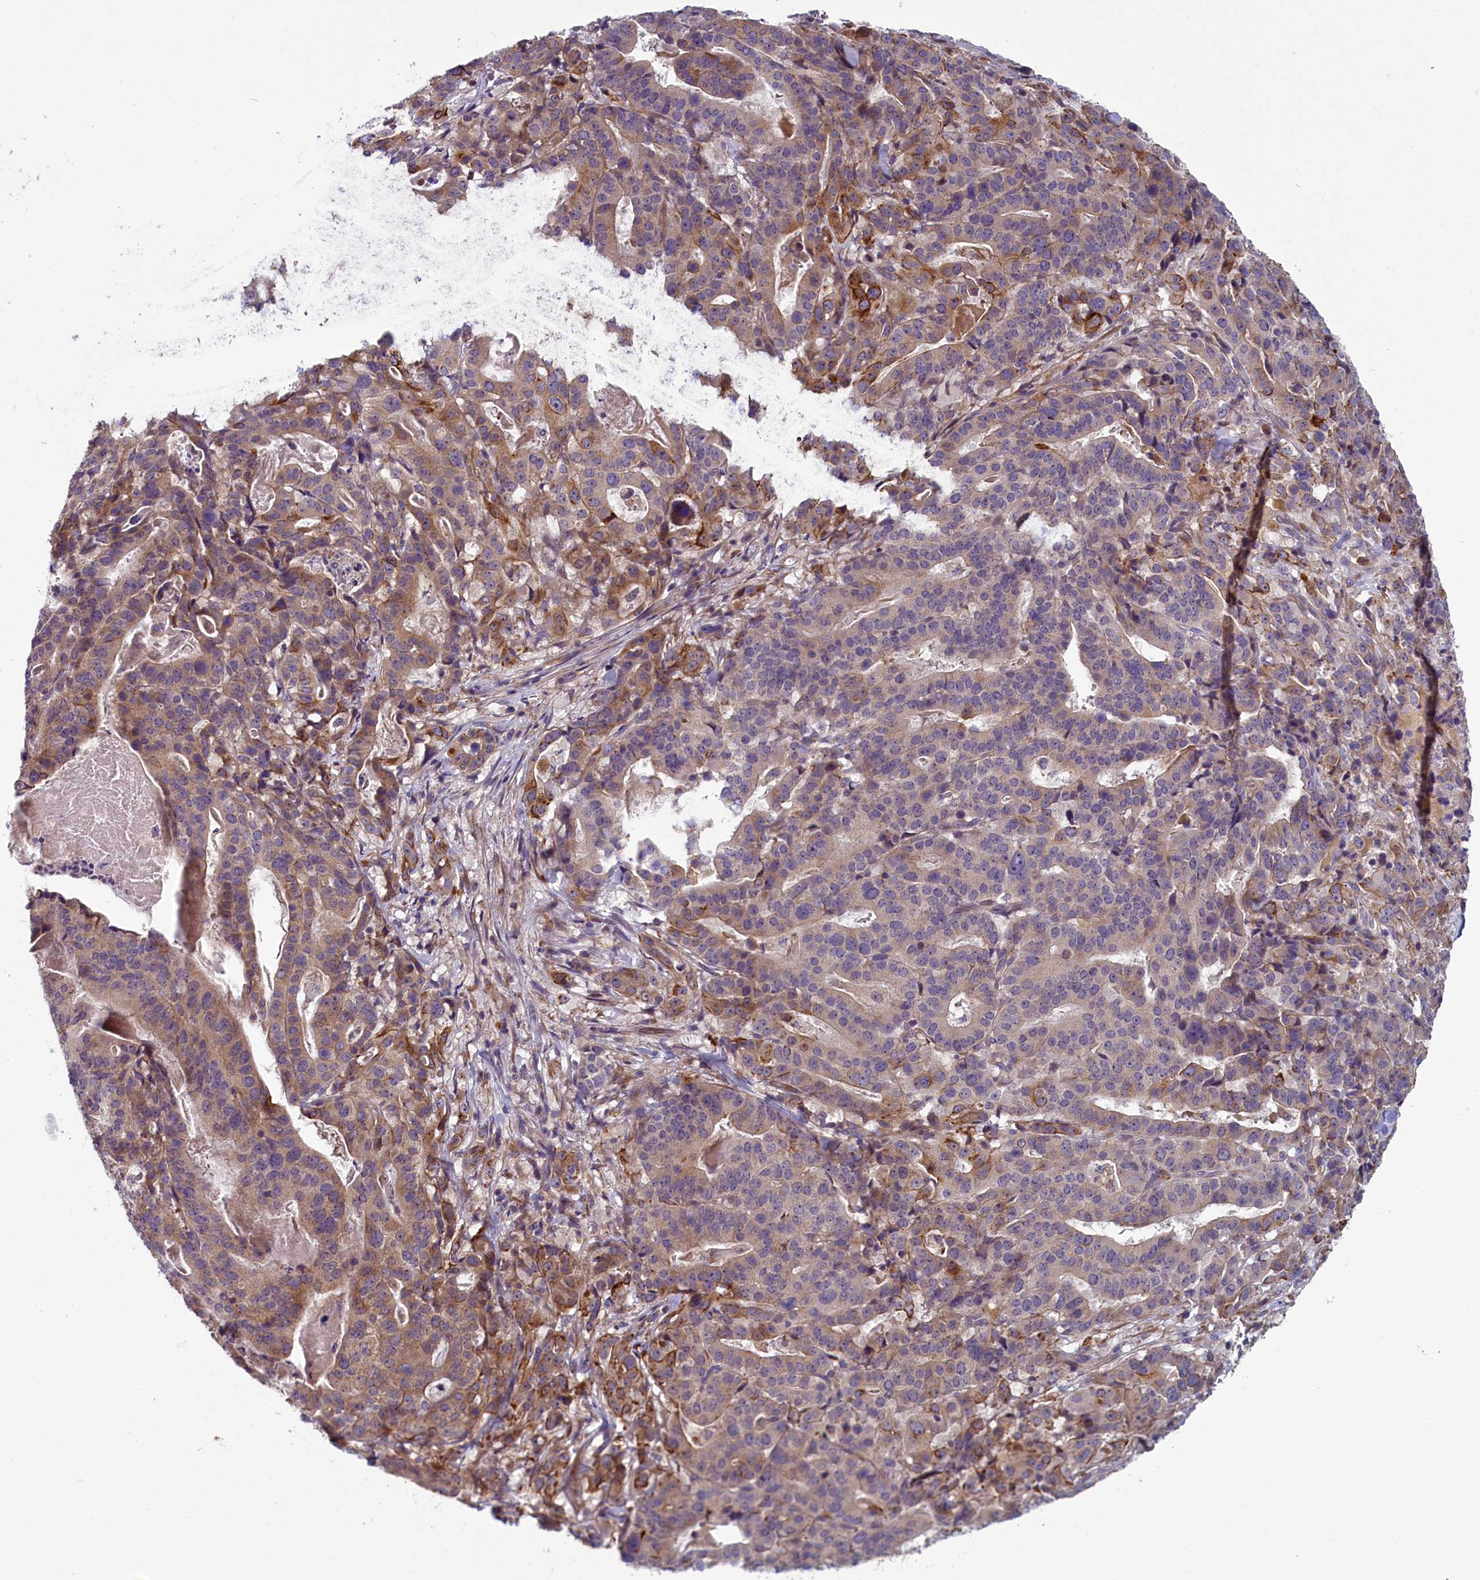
{"staining": {"intensity": "moderate", "quantity": "25%-75%", "location": "cytoplasmic/membranous"}, "tissue": "stomach cancer", "cell_type": "Tumor cells", "image_type": "cancer", "snomed": [{"axis": "morphology", "description": "Adenocarcinoma, NOS"}, {"axis": "topography", "description": "Stomach"}], "caption": "This is an image of immunohistochemistry staining of adenocarcinoma (stomach), which shows moderate staining in the cytoplasmic/membranous of tumor cells.", "gene": "ANKRD39", "patient": {"sex": "male", "age": 48}}